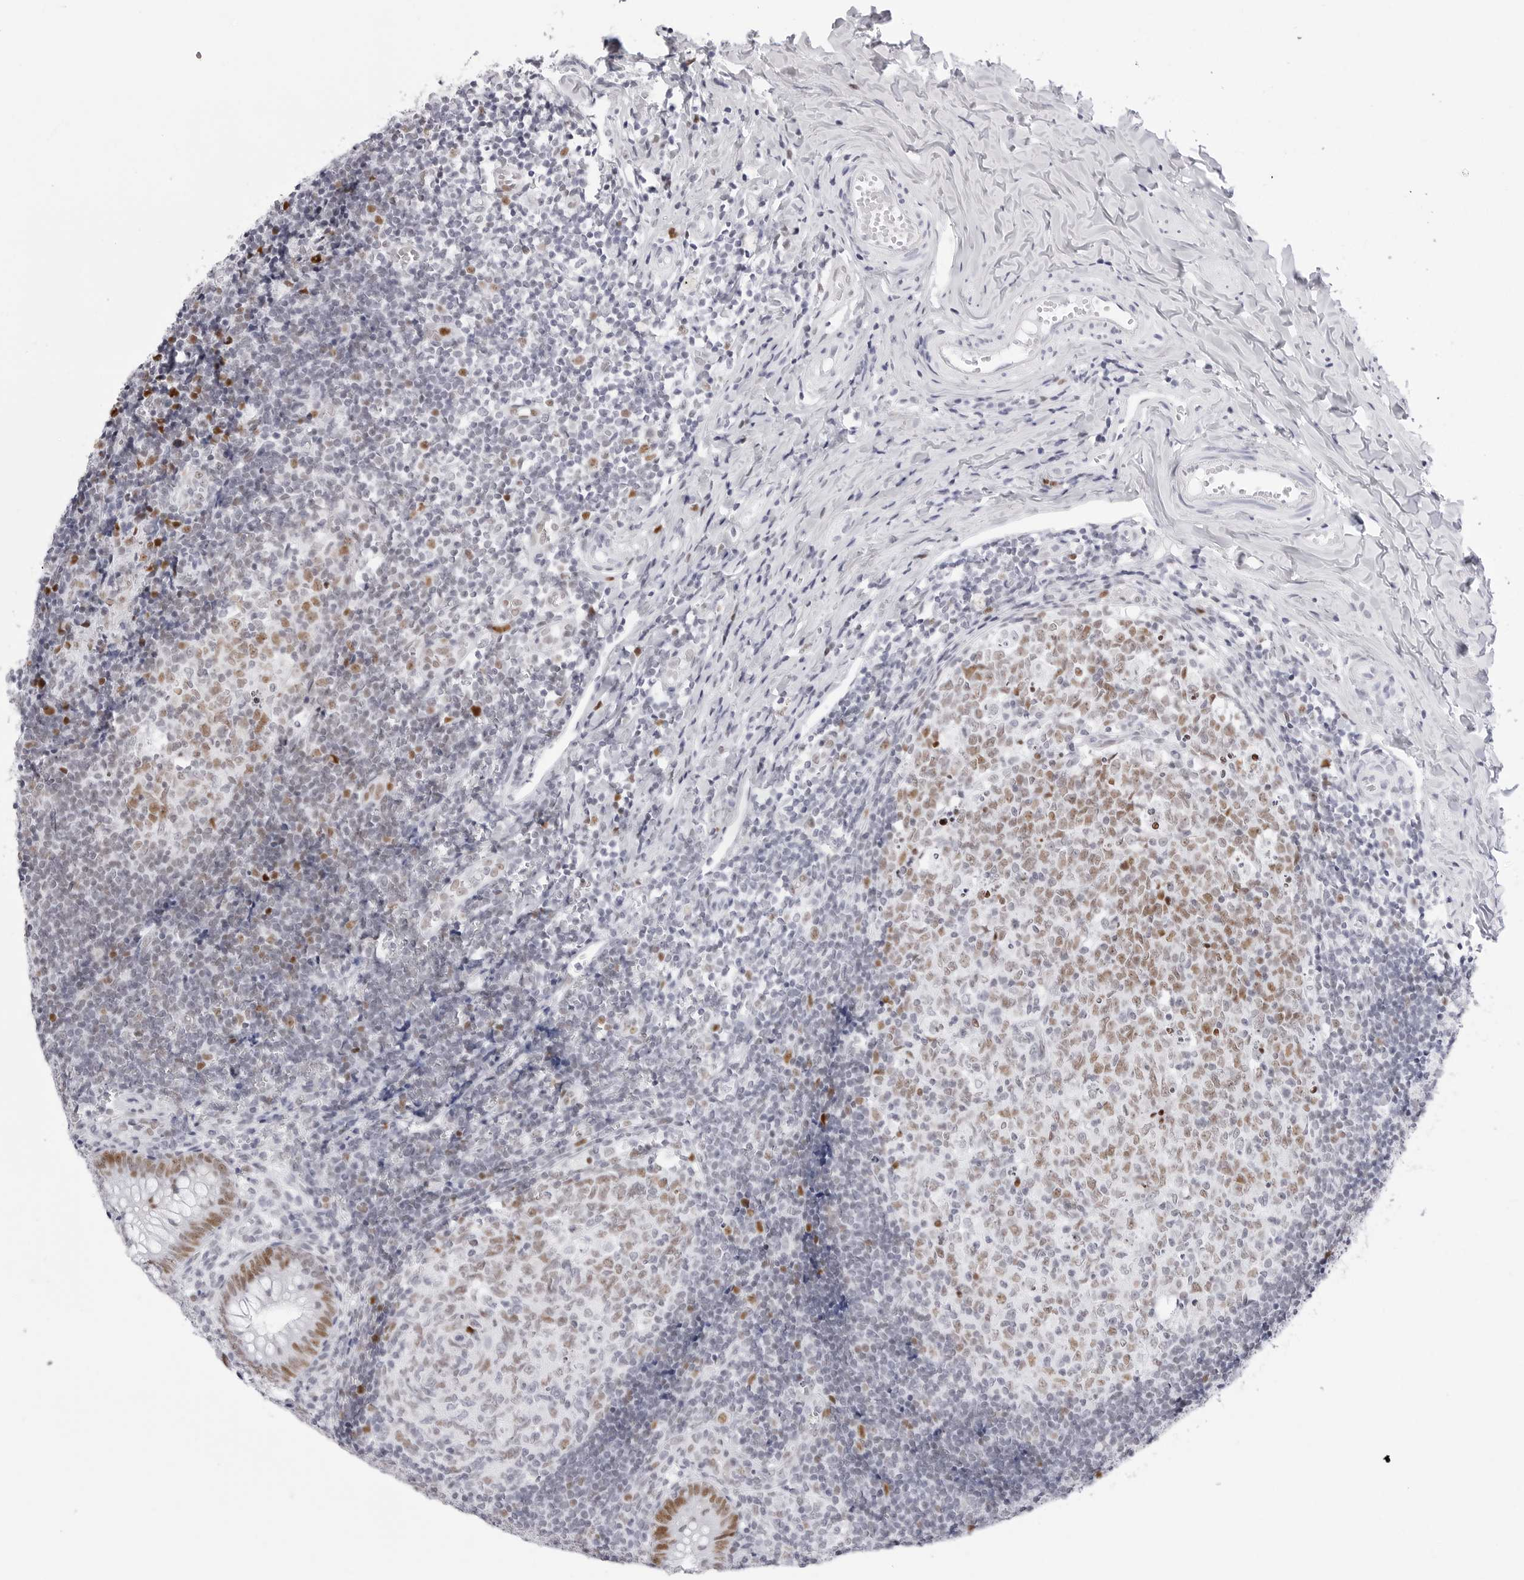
{"staining": {"intensity": "moderate", "quantity": ">75%", "location": "nuclear"}, "tissue": "appendix", "cell_type": "Glandular cells", "image_type": "normal", "snomed": [{"axis": "morphology", "description": "Normal tissue, NOS"}, {"axis": "topography", "description": "Appendix"}], "caption": "Immunohistochemistry (DAB (3,3'-diaminobenzidine)) staining of normal human appendix displays moderate nuclear protein expression in about >75% of glandular cells. (Stains: DAB (3,3'-diaminobenzidine) in brown, nuclei in blue, Microscopy: brightfield microscopy at high magnification).", "gene": "NASP", "patient": {"sex": "male", "age": 8}}